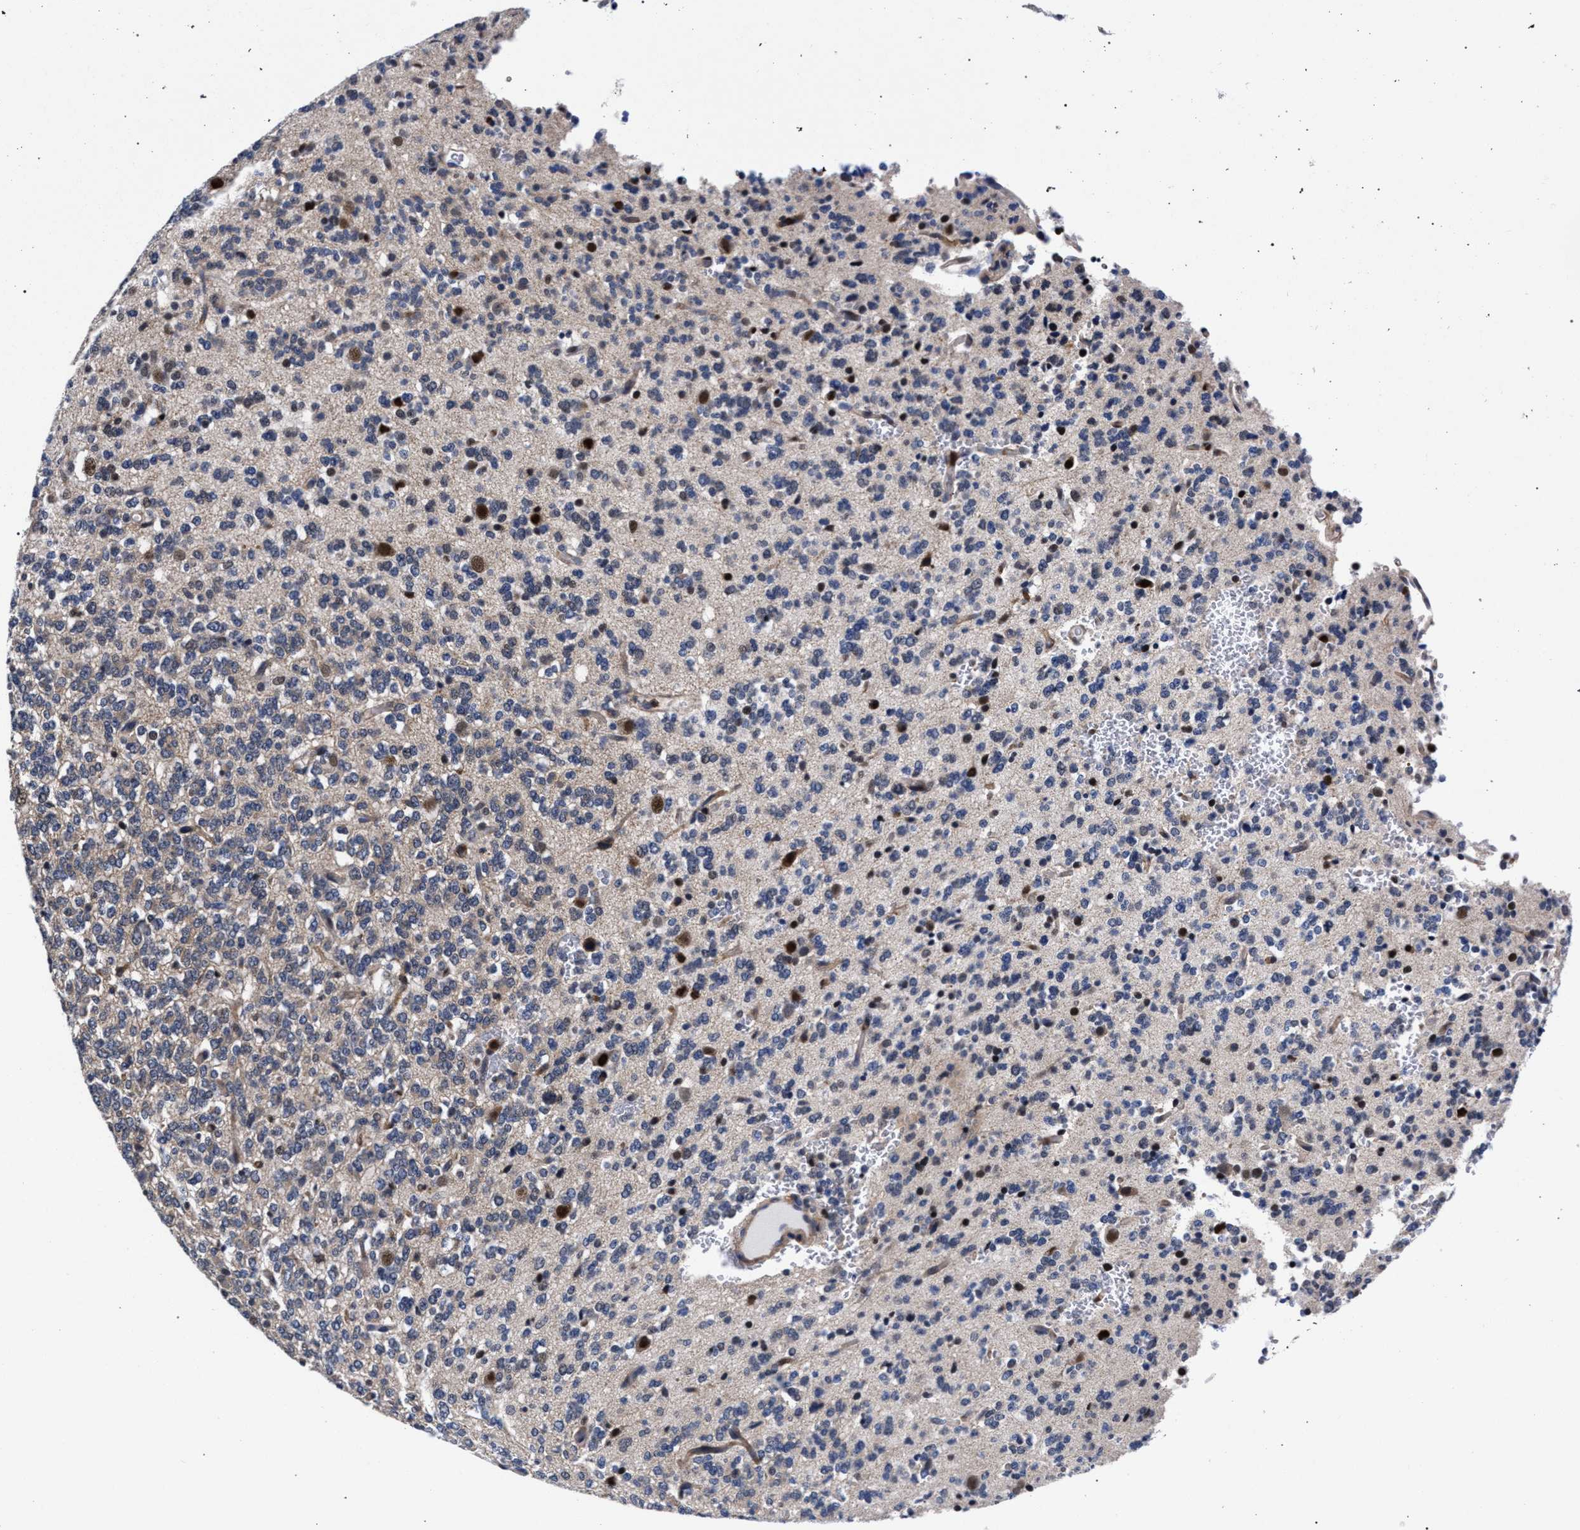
{"staining": {"intensity": "negative", "quantity": "none", "location": "none"}, "tissue": "glioma", "cell_type": "Tumor cells", "image_type": "cancer", "snomed": [{"axis": "morphology", "description": "Glioma, malignant, Low grade"}, {"axis": "topography", "description": "Brain"}], "caption": "Immunohistochemical staining of human malignant glioma (low-grade) shows no significant staining in tumor cells. Nuclei are stained in blue.", "gene": "ZNF462", "patient": {"sex": "male", "age": 38}}